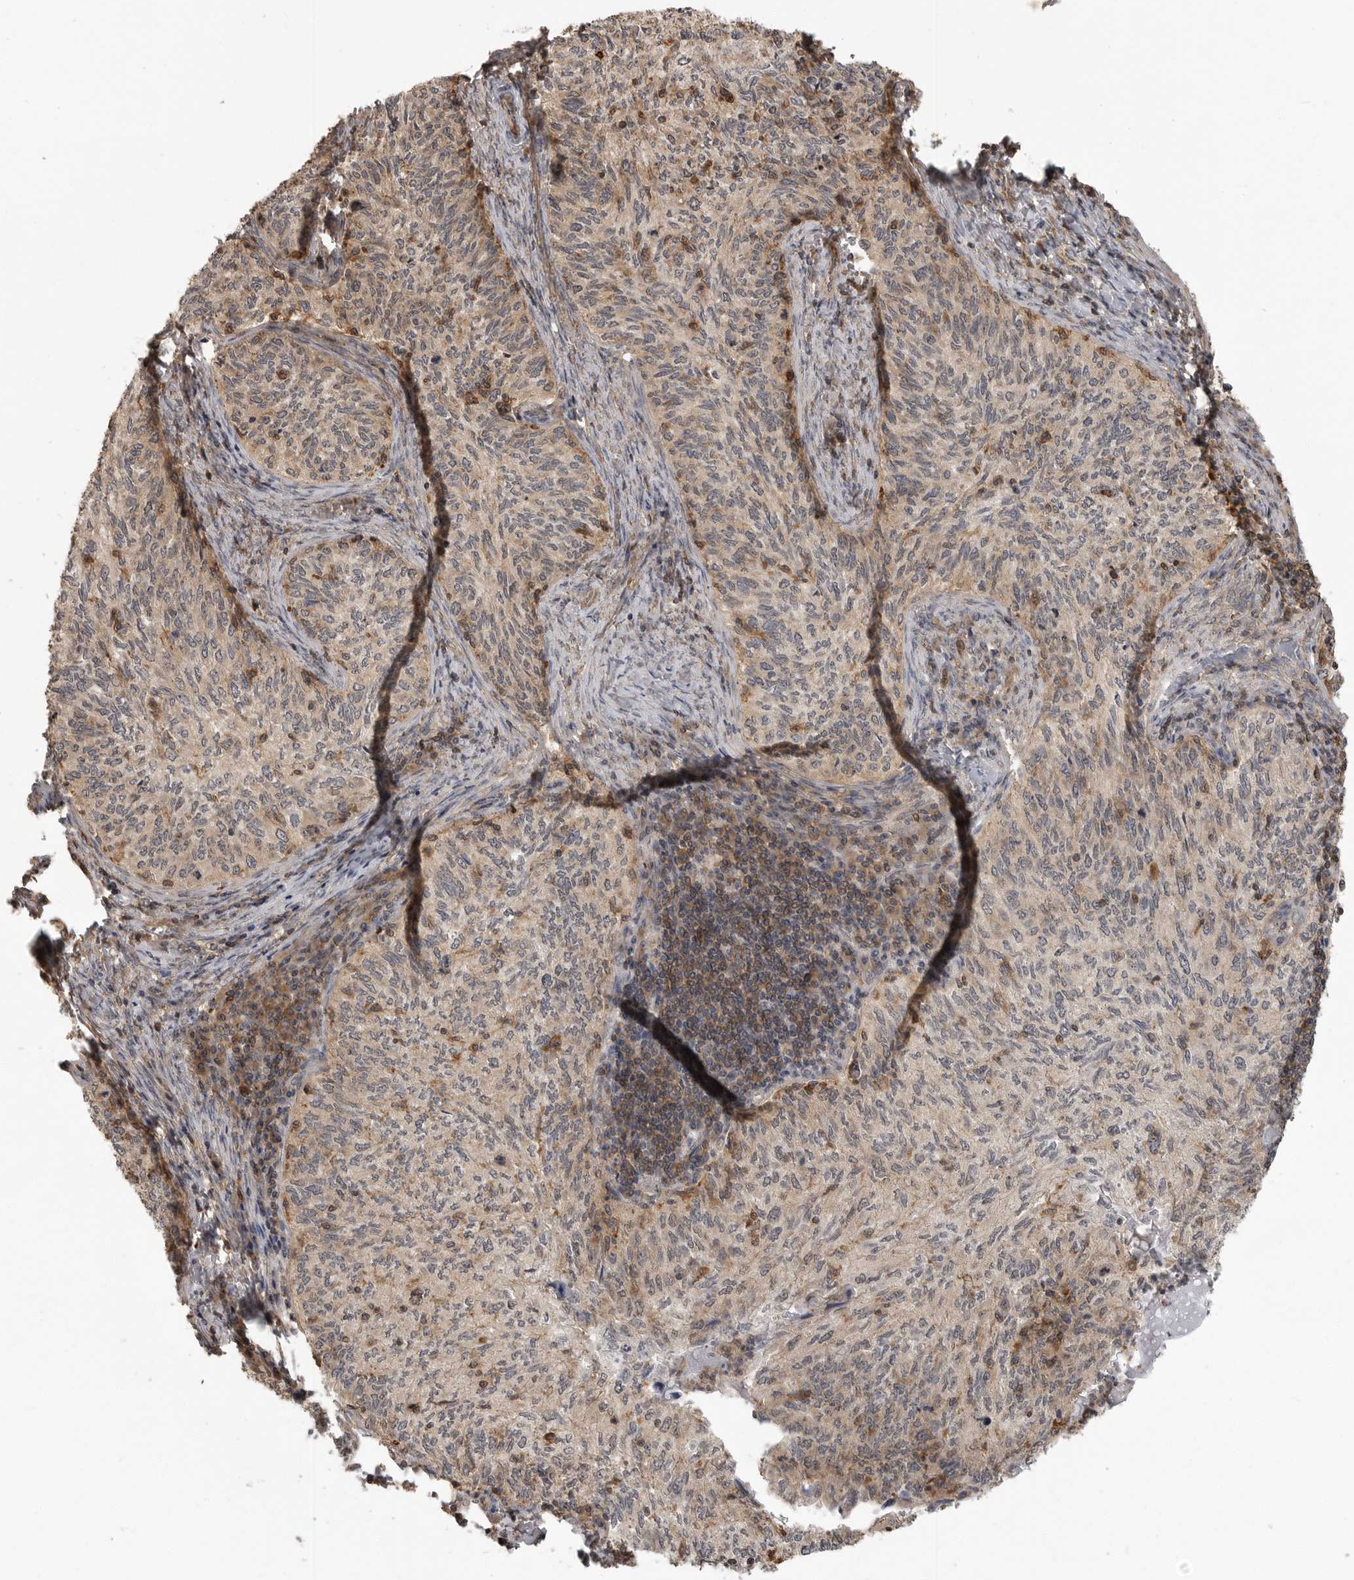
{"staining": {"intensity": "moderate", "quantity": "<25%", "location": "cytoplasmic/membranous,nuclear"}, "tissue": "cervical cancer", "cell_type": "Tumor cells", "image_type": "cancer", "snomed": [{"axis": "morphology", "description": "Squamous cell carcinoma, NOS"}, {"axis": "topography", "description": "Cervix"}], "caption": "Immunohistochemistry (IHC) (DAB (3,3'-diaminobenzidine)) staining of human cervical squamous cell carcinoma demonstrates moderate cytoplasmic/membranous and nuclear protein positivity in approximately <25% of tumor cells. The staining is performed using DAB brown chromogen to label protein expression. The nuclei are counter-stained blue using hematoxylin.", "gene": "ERN1", "patient": {"sex": "female", "age": 30}}